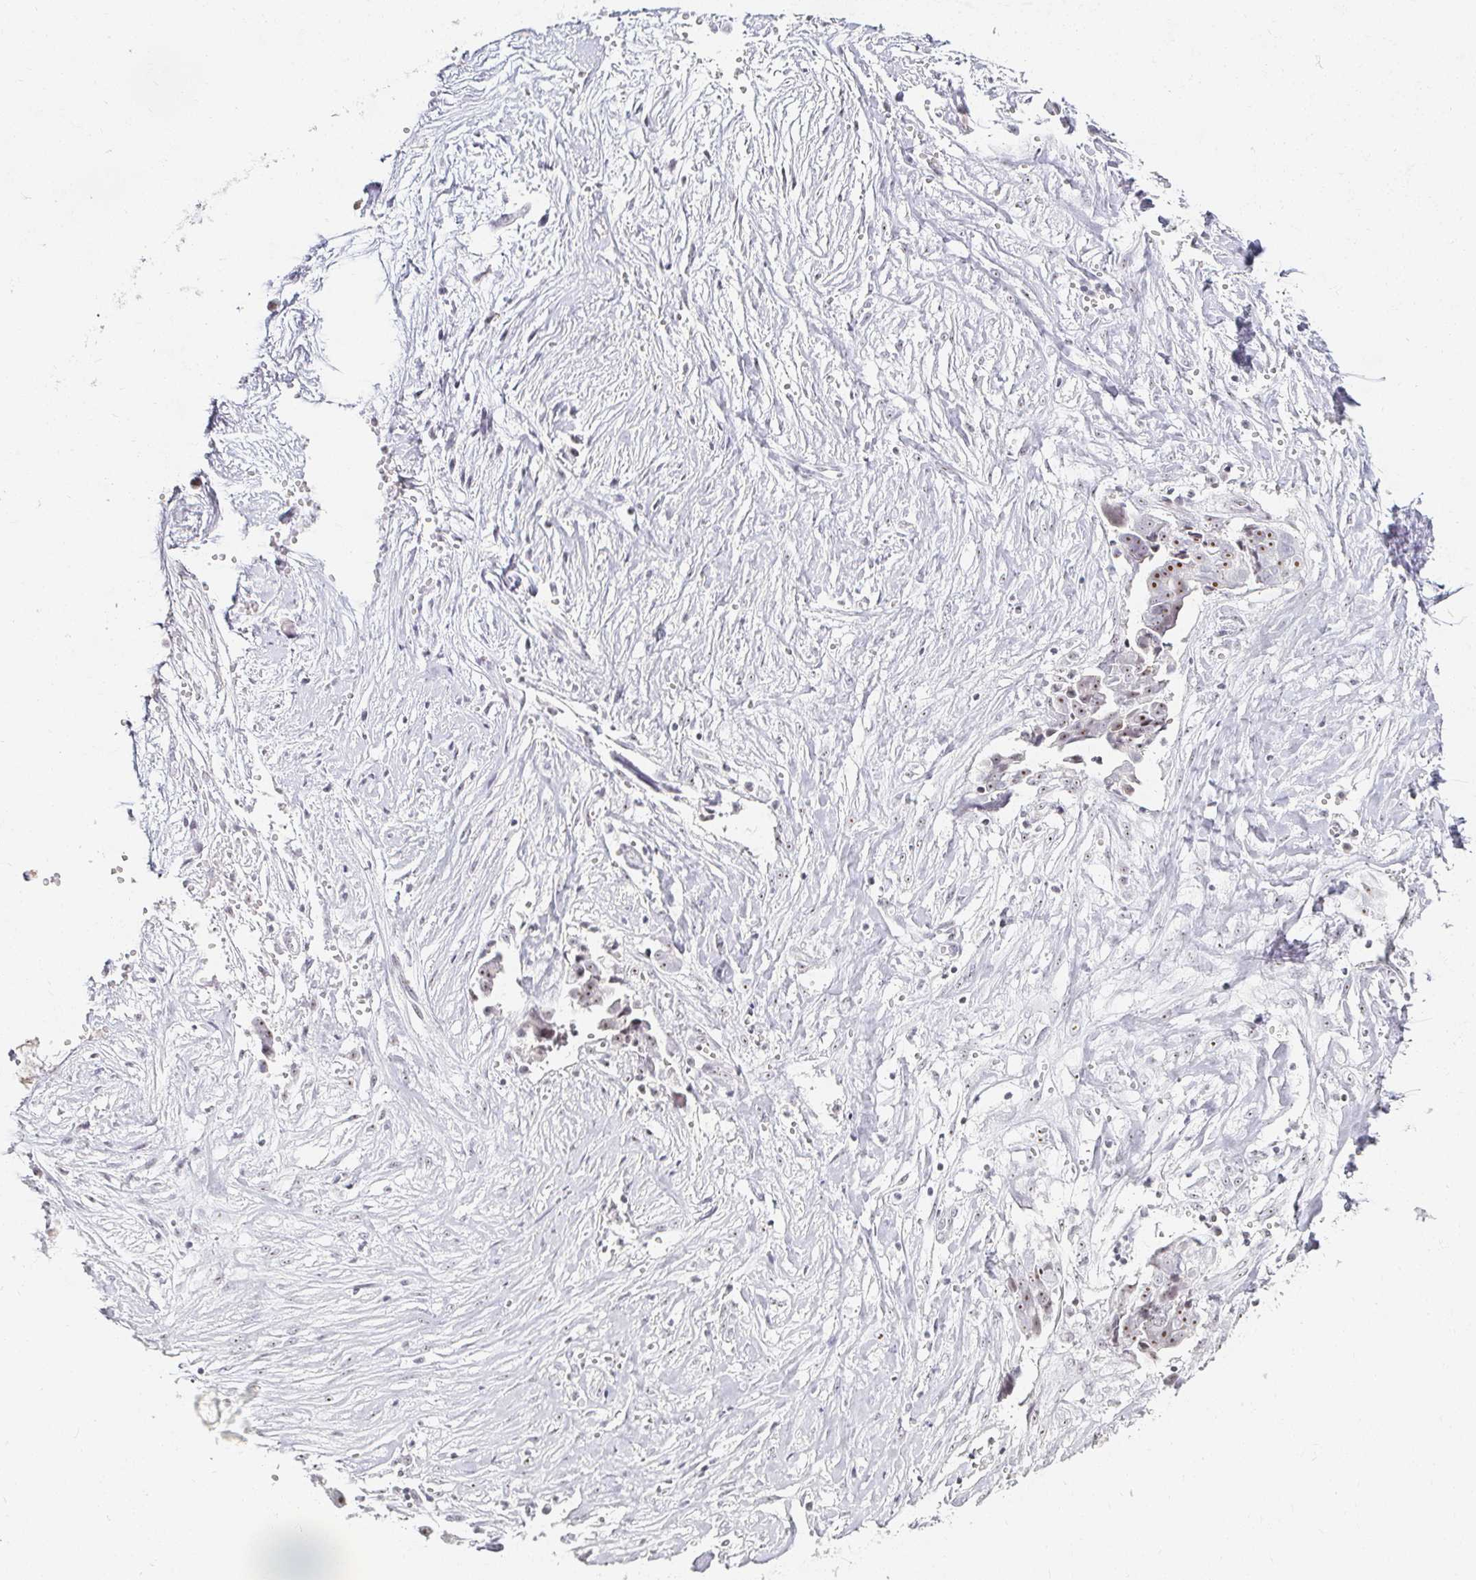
{"staining": {"intensity": "moderate", "quantity": "<25%", "location": "nuclear"}, "tissue": "ovarian cancer", "cell_type": "Tumor cells", "image_type": "cancer", "snomed": [{"axis": "morphology", "description": "Cystadenocarcinoma, serous, NOS"}, {"axis": "topography", "description": "Ovary"}], "caption": "A high-resolution micrograph shows immunohistochemistry (IHC) staining of ovarian cancer, which reveals moderate nuclear expression in about <25% of tumor cells.", "gene": "ACAN", "patient": {"sex": "female", "age": 59}}